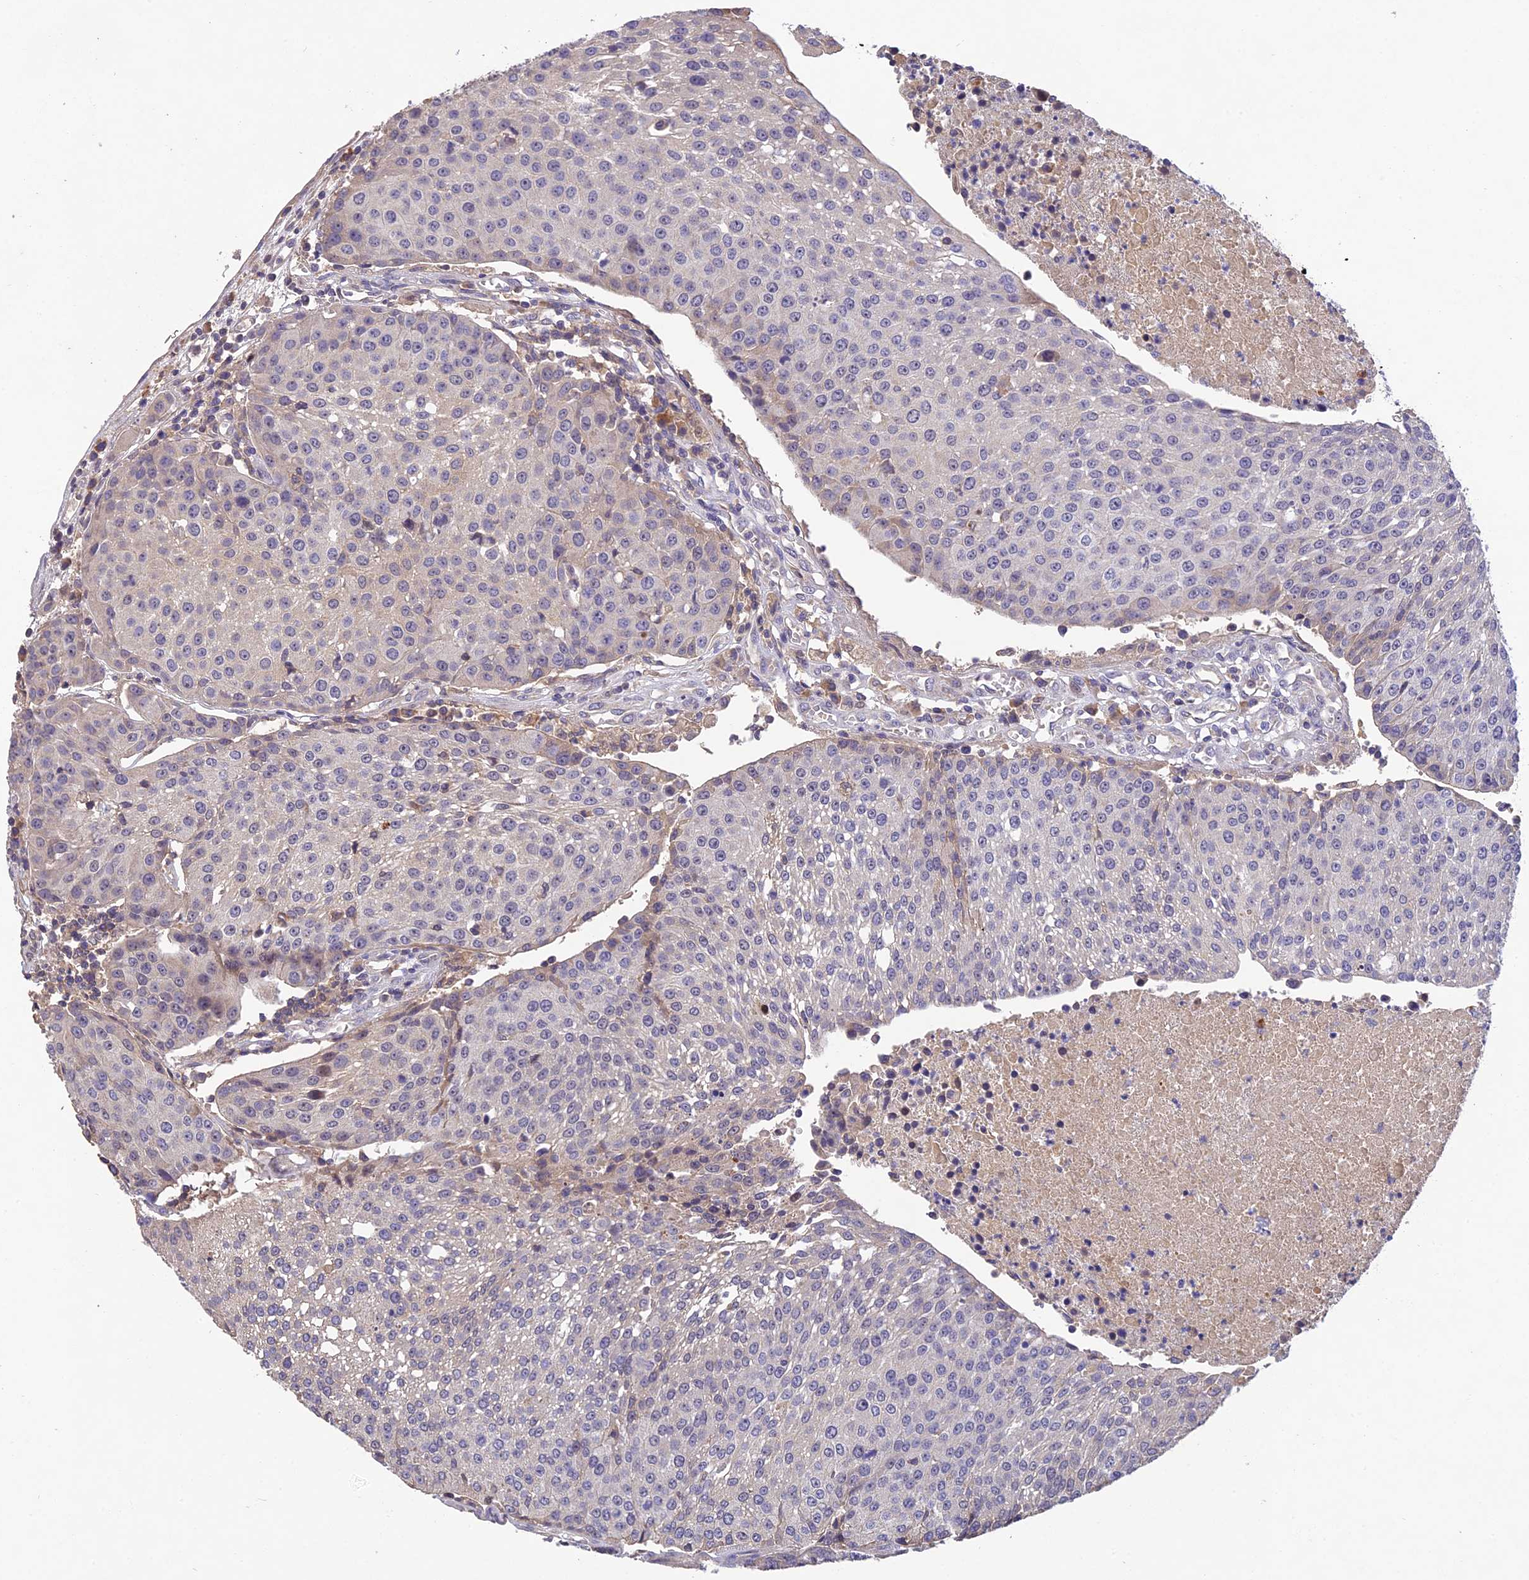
{"staining": {"intensity": "negative", "quantity": "none", "location": "none"}, "tissue": "urothelial cancer", "cell_type": "Tumor cells", "image_type": "cancer", "snomed": [{"axis": "morphology", "description": "Urothelial carcinoma, High grade"}, {"axis": "topography", "description": "Urinary bladder"}], "caption": "Immunohistochemistry (IHC) histopathology image of neoplastic tissue: urothelial carcinoma (high-grade) stained with DAB (3,3'-diaminobenzidine) exhibits no significant protein expression in tumor cells. The staining was performed using DAB (3,3'-diaminobenzidine) to visualize the protein expression in brown, while the nuclei were stained in blue with hematoxylin (Magnification: 20x).", "gene": "DENND5B", "patient": {"sex": "female", "age": 85}}